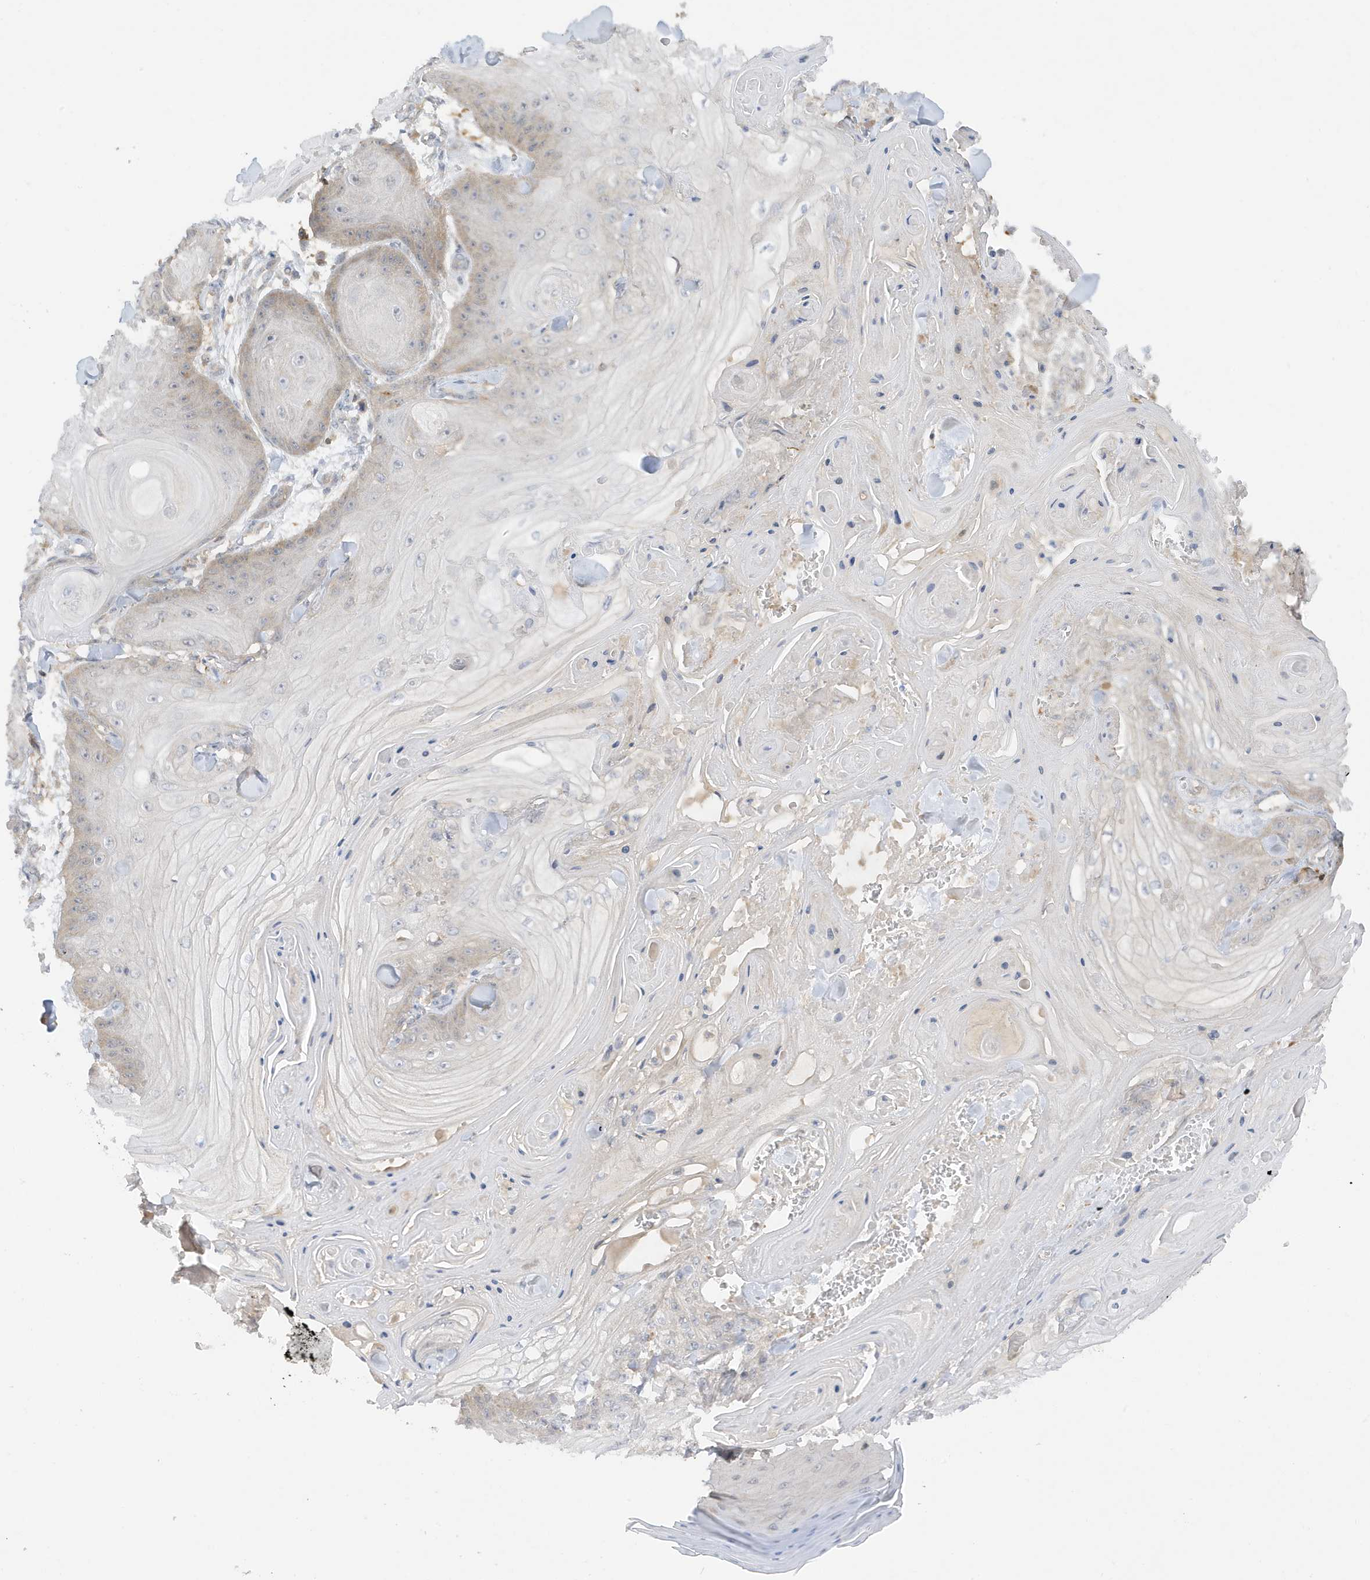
{"staining": {"intensity": "negative", "quantity": "none", "location": "none"}, "tissue": "skin cancer", "cell_type": "Tumor cells", "image_type": "cancer", "snomed": [{"axis": "morphology", "description": "Squamous cell carcinoma, NOS"}, {"axis": "topography", "description": "Skin"}], "caption": "Immunohistochemical staining of human skin squamous cell carcinoma demonstrates no significant expression in tumor cells. (DAB IHC with hematoxylin counter stain).", "gene": "PHACTR2", "patient": {"sex": "male", "age": 74}}